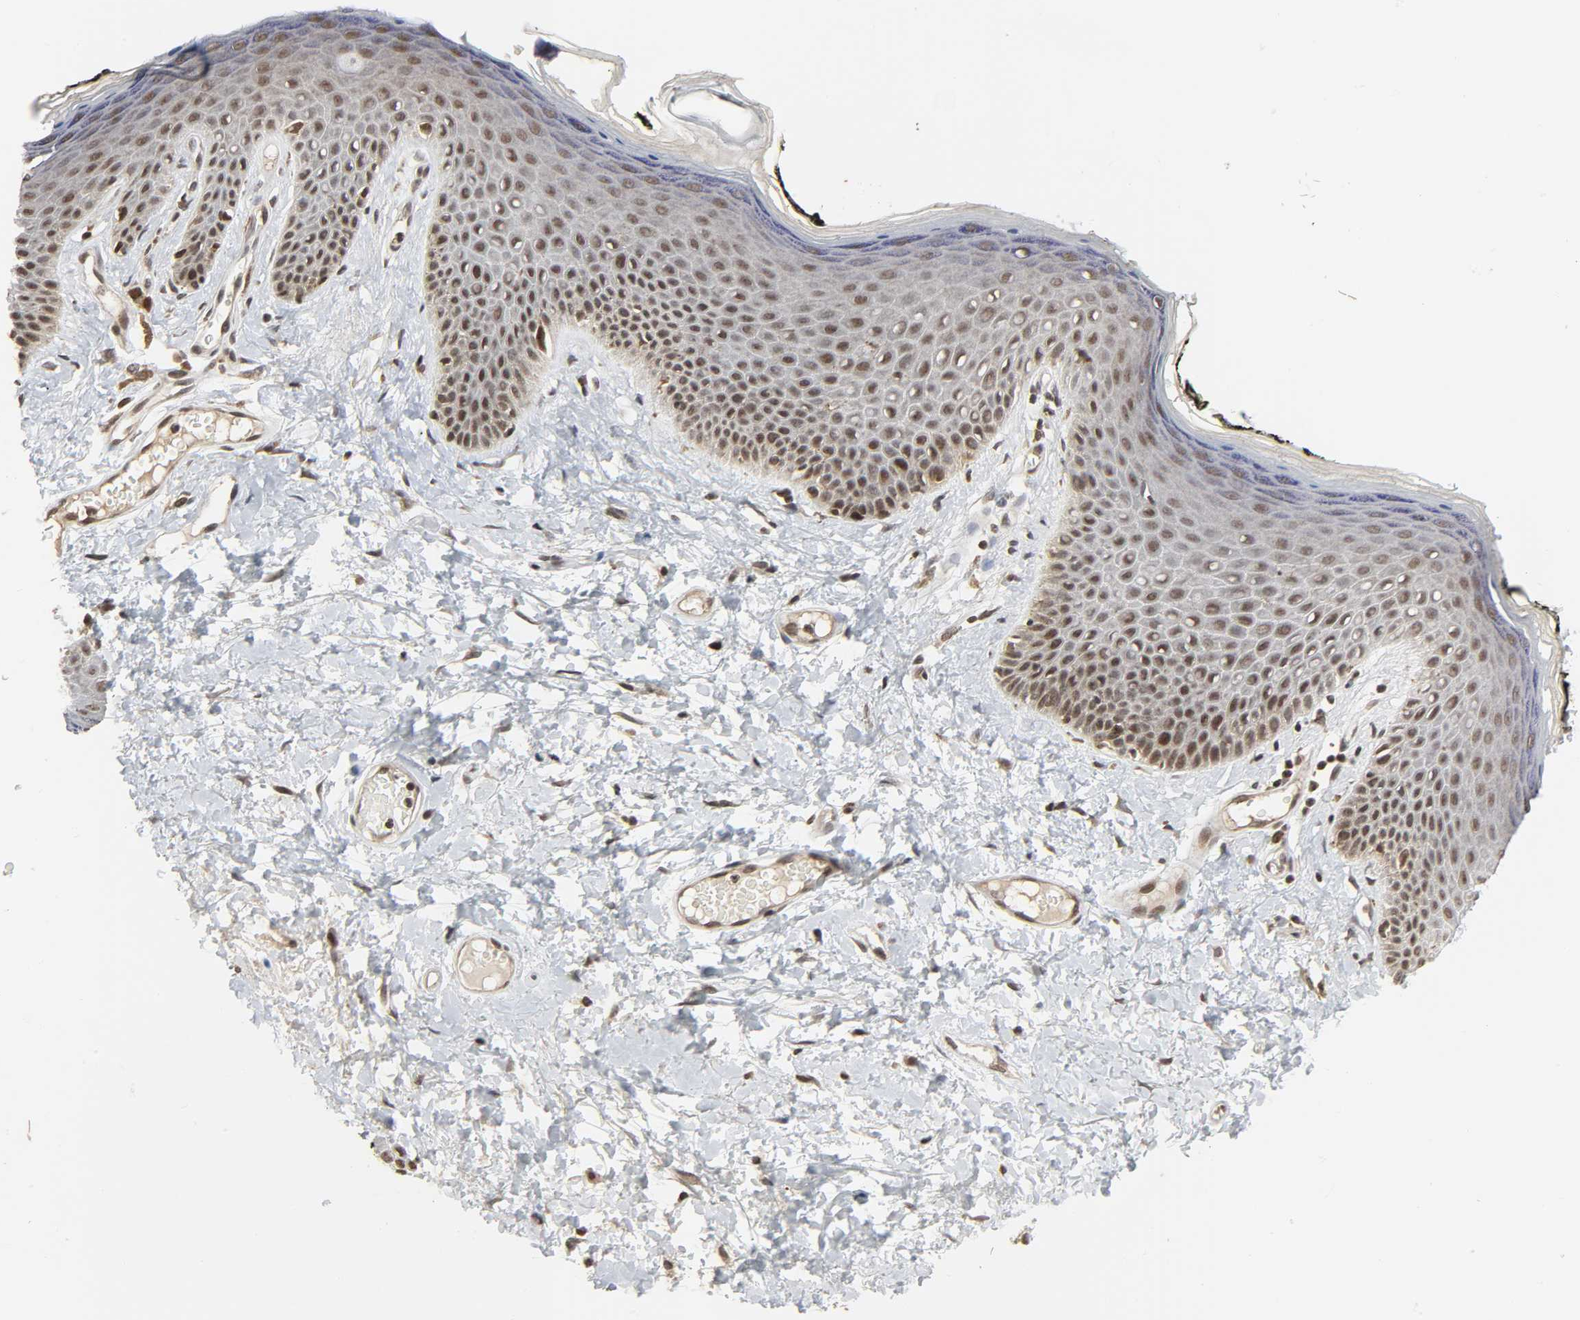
{"staining": {"intensity": "moderate", "quantity": "25%-75%", "location": "nuclear"}, "tissue": "skin", "cell_type": "Epidermal cells", "image_type": "normal", "snomed": [{"axis": "morphology", "description": "Normal tissue, NOS"}, {"axis": "morphology", "description": "Inflammation, NOS"}, {"axis": "topography", "description": "Vulva"}], "caption": "An immunohistochemistry (IHC) micrograph of benign tissue is shown. Protein staining in brown shows moderate nuclear positivity in skin within epidermal cells.", "gene": "XRCC1", "patient": {"sex": "female", "age": 84}}